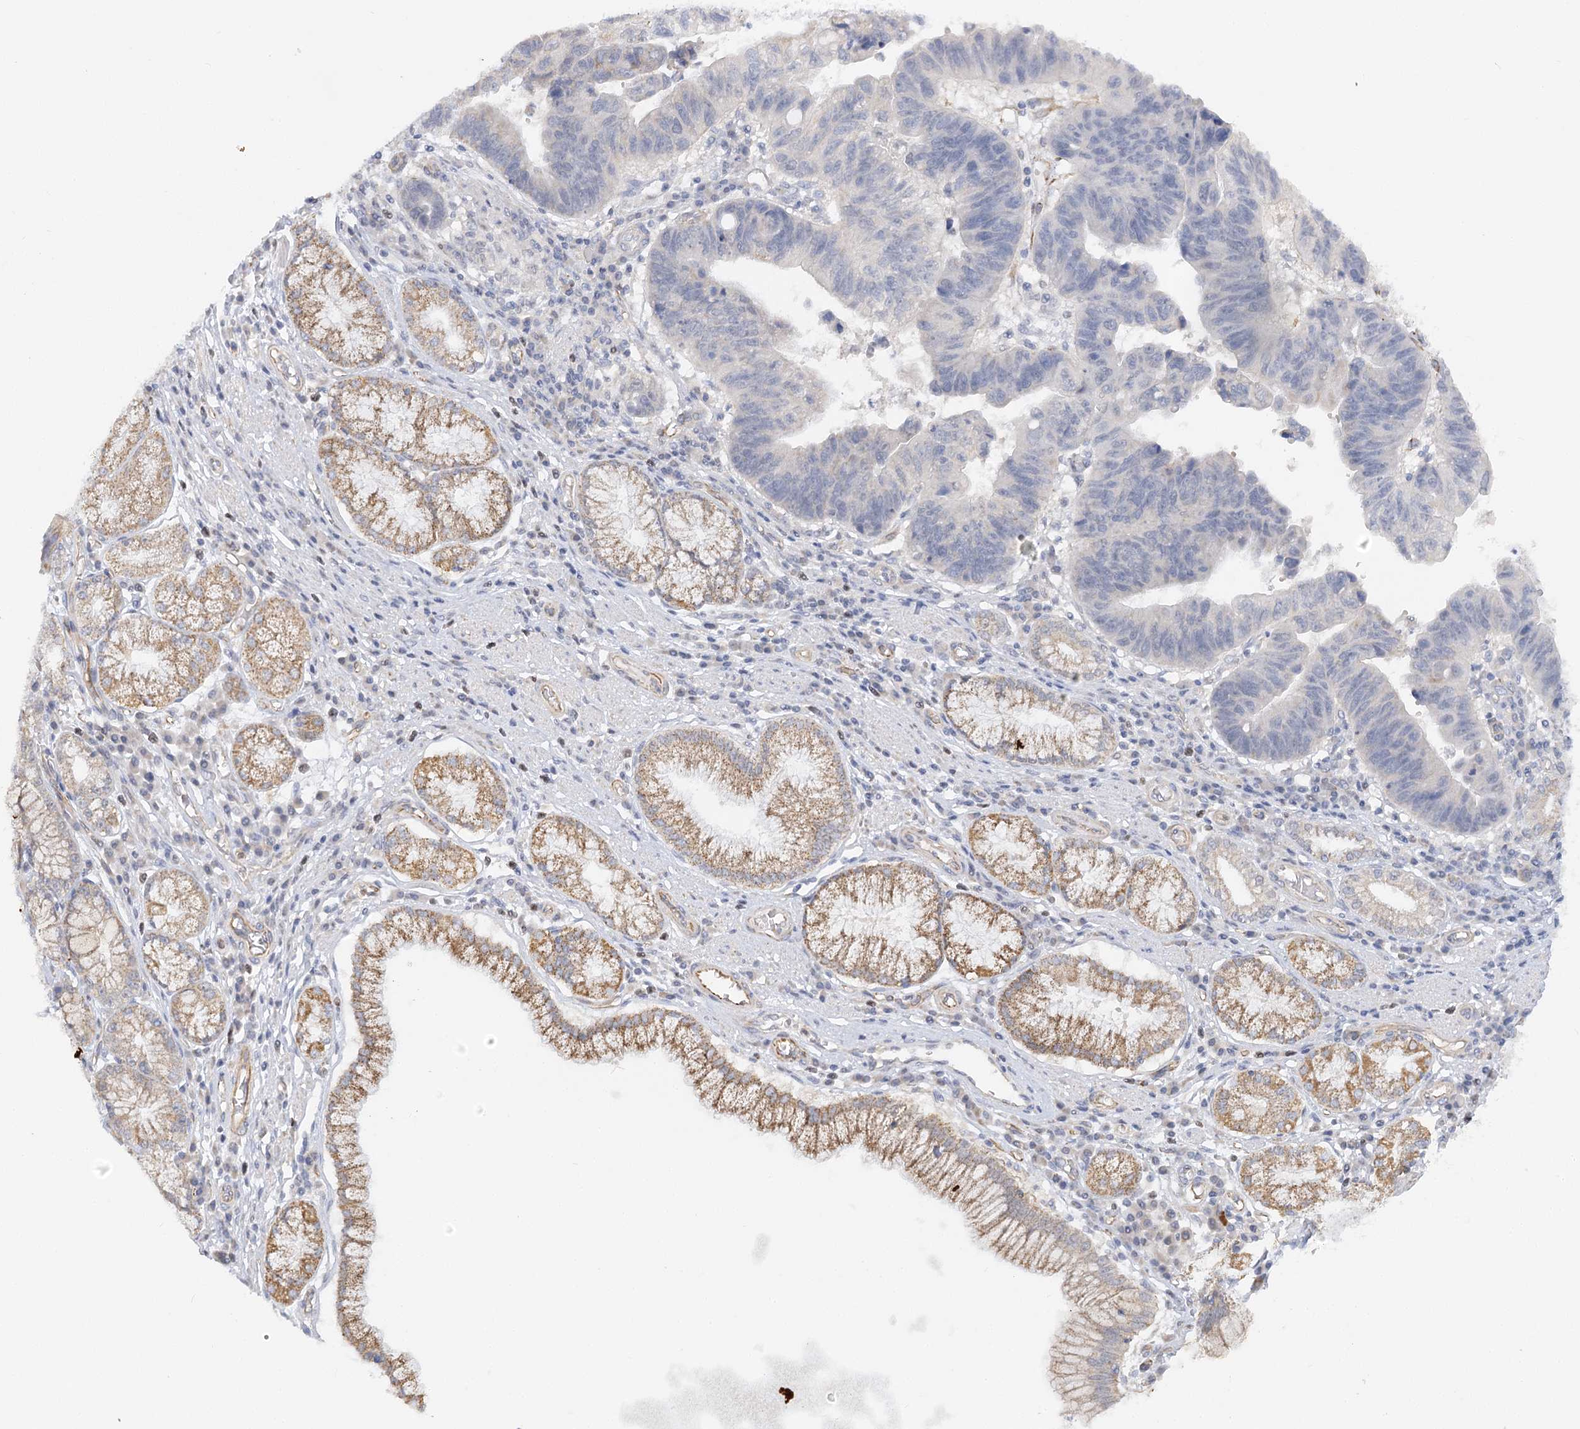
{"staining": {"intensity": "negative", "quantity": "none", "location": "none"}, "tissue": "stomach cancer", "cell_type": "Tumor cells", "image_type": "cancer", "snomed": [{"axis": "morphology", "description": "Adenocarcinoma, NOS"}, {"axis": "topography", "description": "Stomach"}], "caption": "A photomicrograph of stomach adenocarcinoma stained for a protein demonstrates no brown staining in tumor cells.", "gene": "NELL2", "patient": {"sex": "male", "age": 59}}